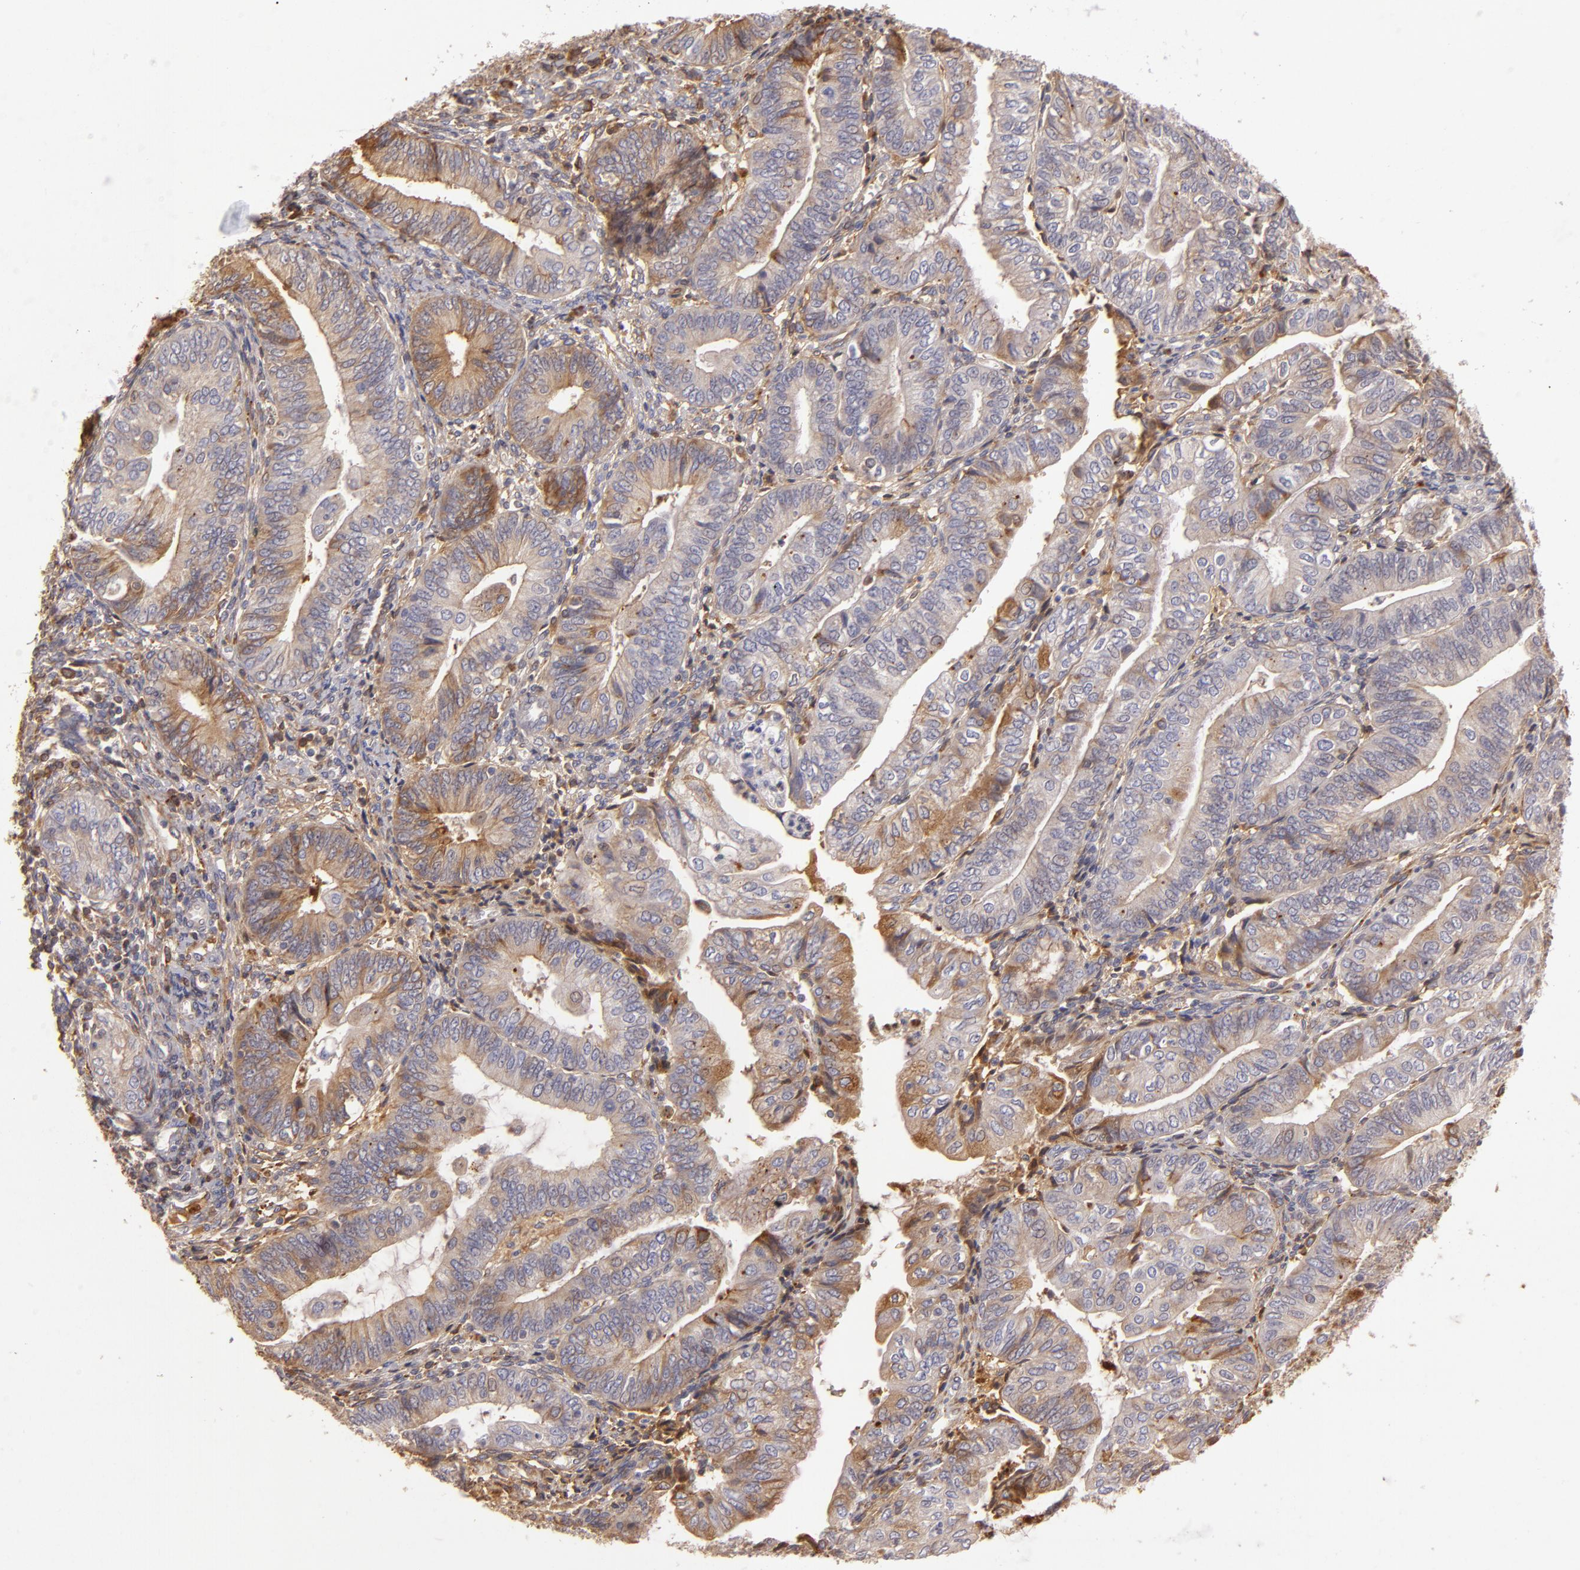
{"staining": {"intensity": "moderate", "quantity": ">75%", "location": "cytoplasmic/membranous"}, "tissue": "endometrial cancer", "cell_type": "Tumor cells", "image_type": "cancer", "snomed": [{"axis": "morphology", "description": "Adenocarcinoma, NOS"}, {"axis": "topography", "description": "Endometrium"}], "caption": "Endometrial cancer stained with a protein marker shows moderate staining in tumor cells.", "gene": "CFB", "patient": {"sex": "female", "age": 55}}